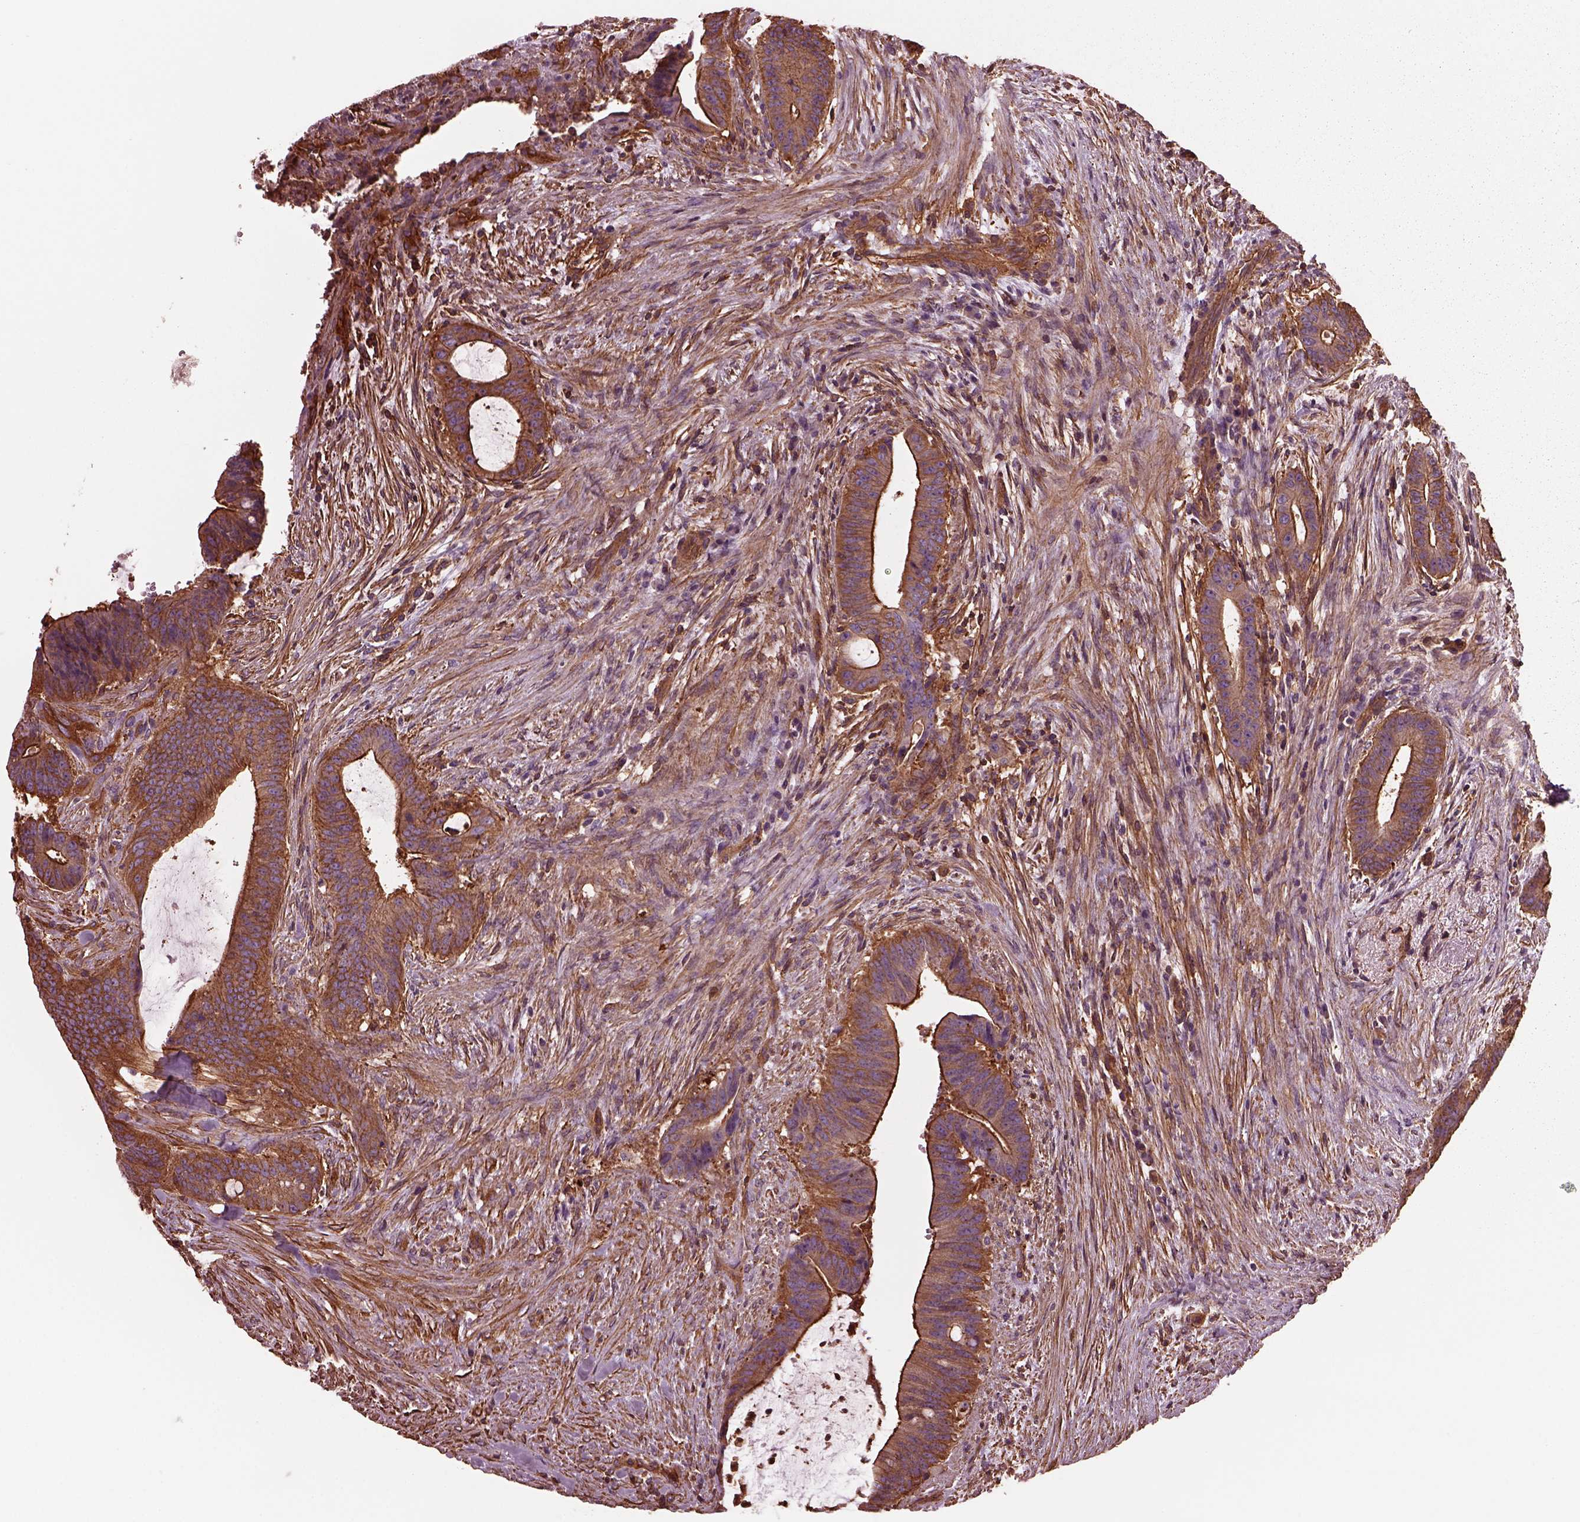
{"staining": {"intensity": "strong", "quantity": ">75%", "location": "cytoplasmic/membranous"}, "tissue": "colorectal cancer", "cell_type": "Tumor cells", "image_type": "cancer", "snomed": [{"axis": "morphology", "description": "Adenocarcinoma, NOS"}, {"axis": "topography", "description": "Colon"}], "caption": "Colorectal cancer stained with a brown dye demonstrates strong cytoplasmic/membranous positive positivity in approximately >75% of tumor cells.", "gene": "MYL6", "patient": {"sex": "female", "age": 43}}